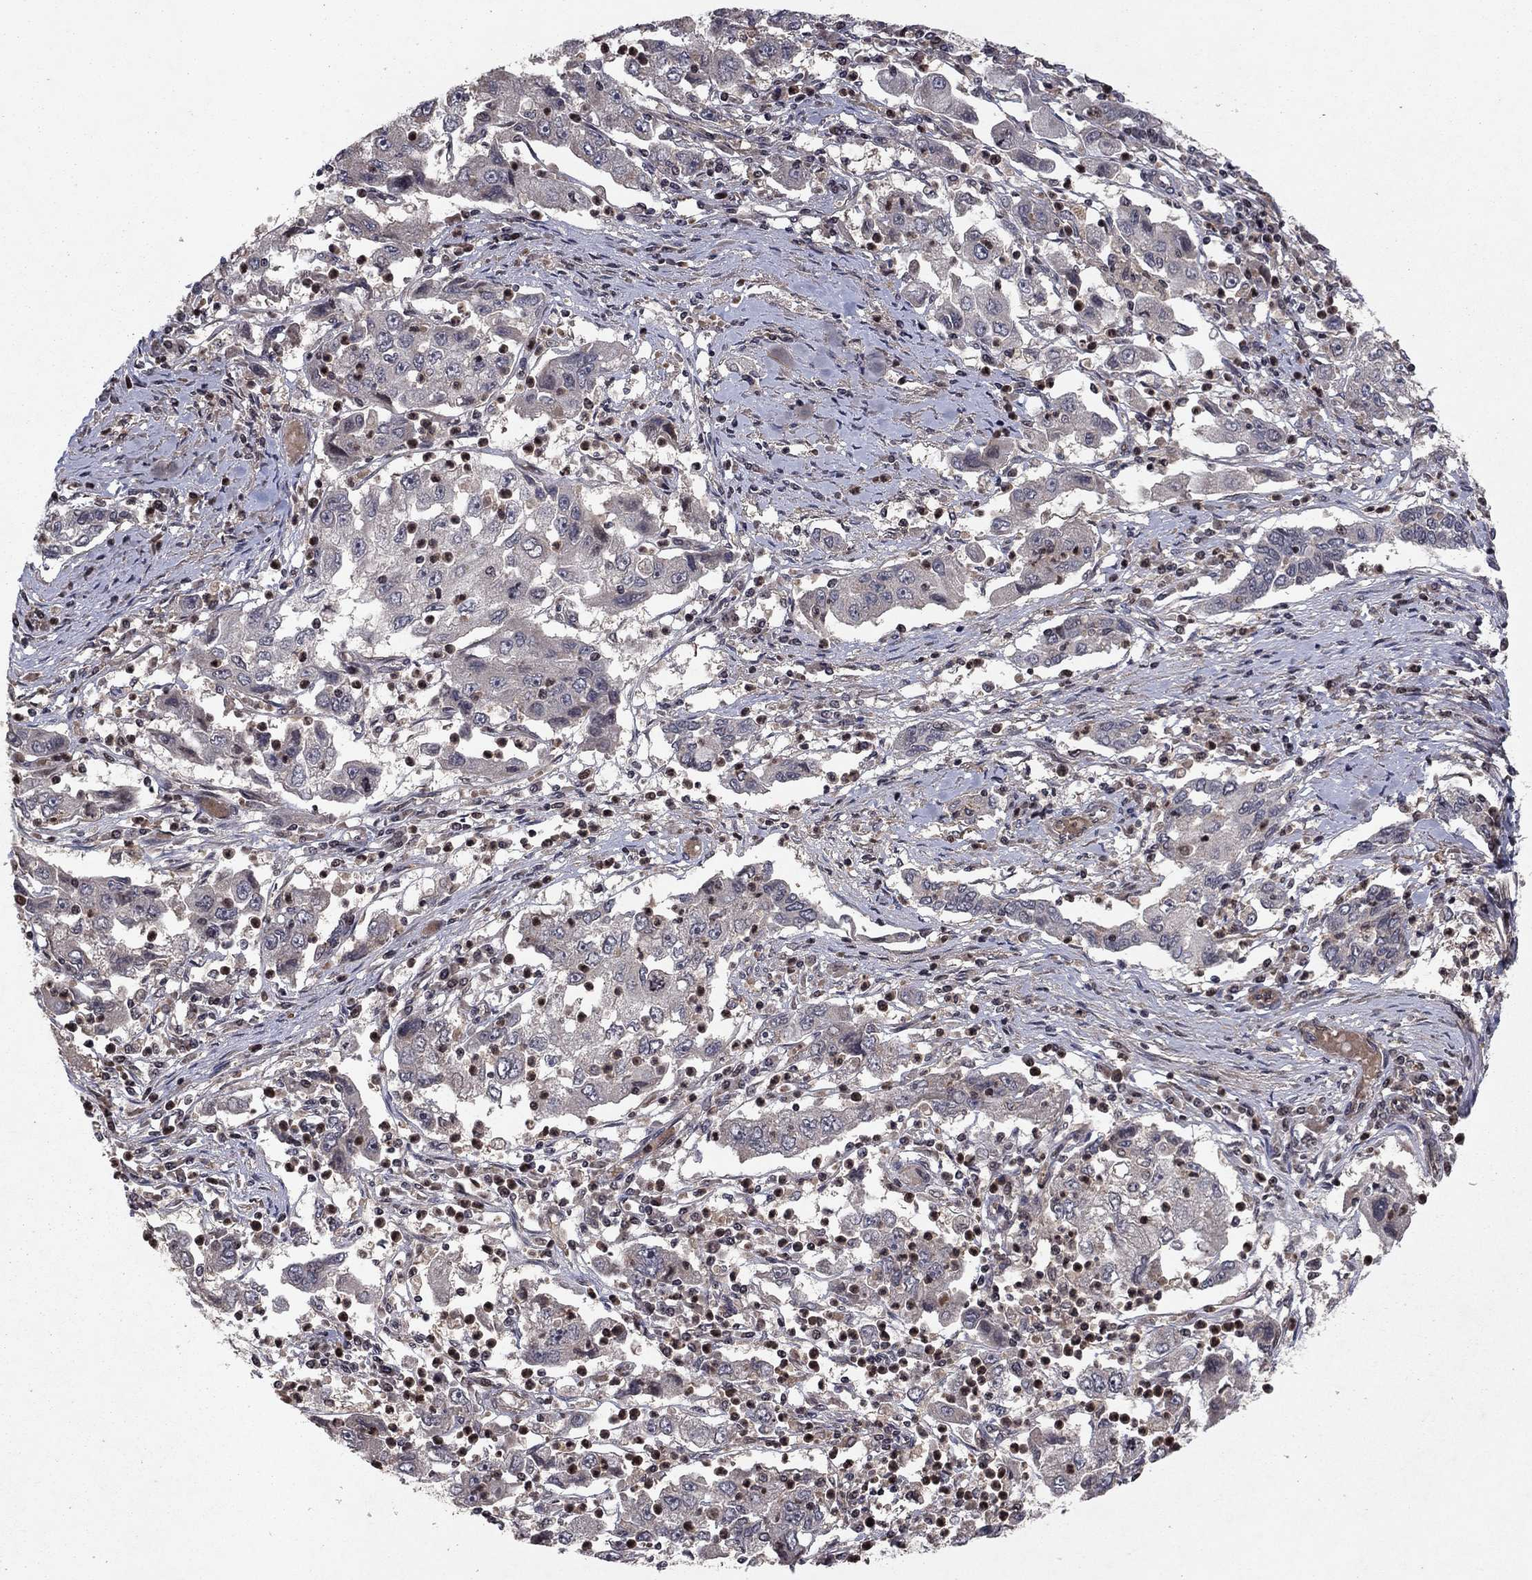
{"staining": {"intensity": "negative", "quantity": "none", "location": "none"}, "tissue": "cervical cancer", "cell_type": "Tumor cells", "image_type": "cancer", "snomed": [{"axis": "morphology", "description": "Squamous cell carcinoma, NOS"}, {"axis": "topography", "description": "Cervix"}], "caption": "This micrograph is of cervical squamous cell carcinoma stained with IHC to label a protein in brown with the nuclei are counter-stained blue. There is no staining in tumor cells.", "gene": "SORBS1", "patient": {"sex": "female", "age": 36}}